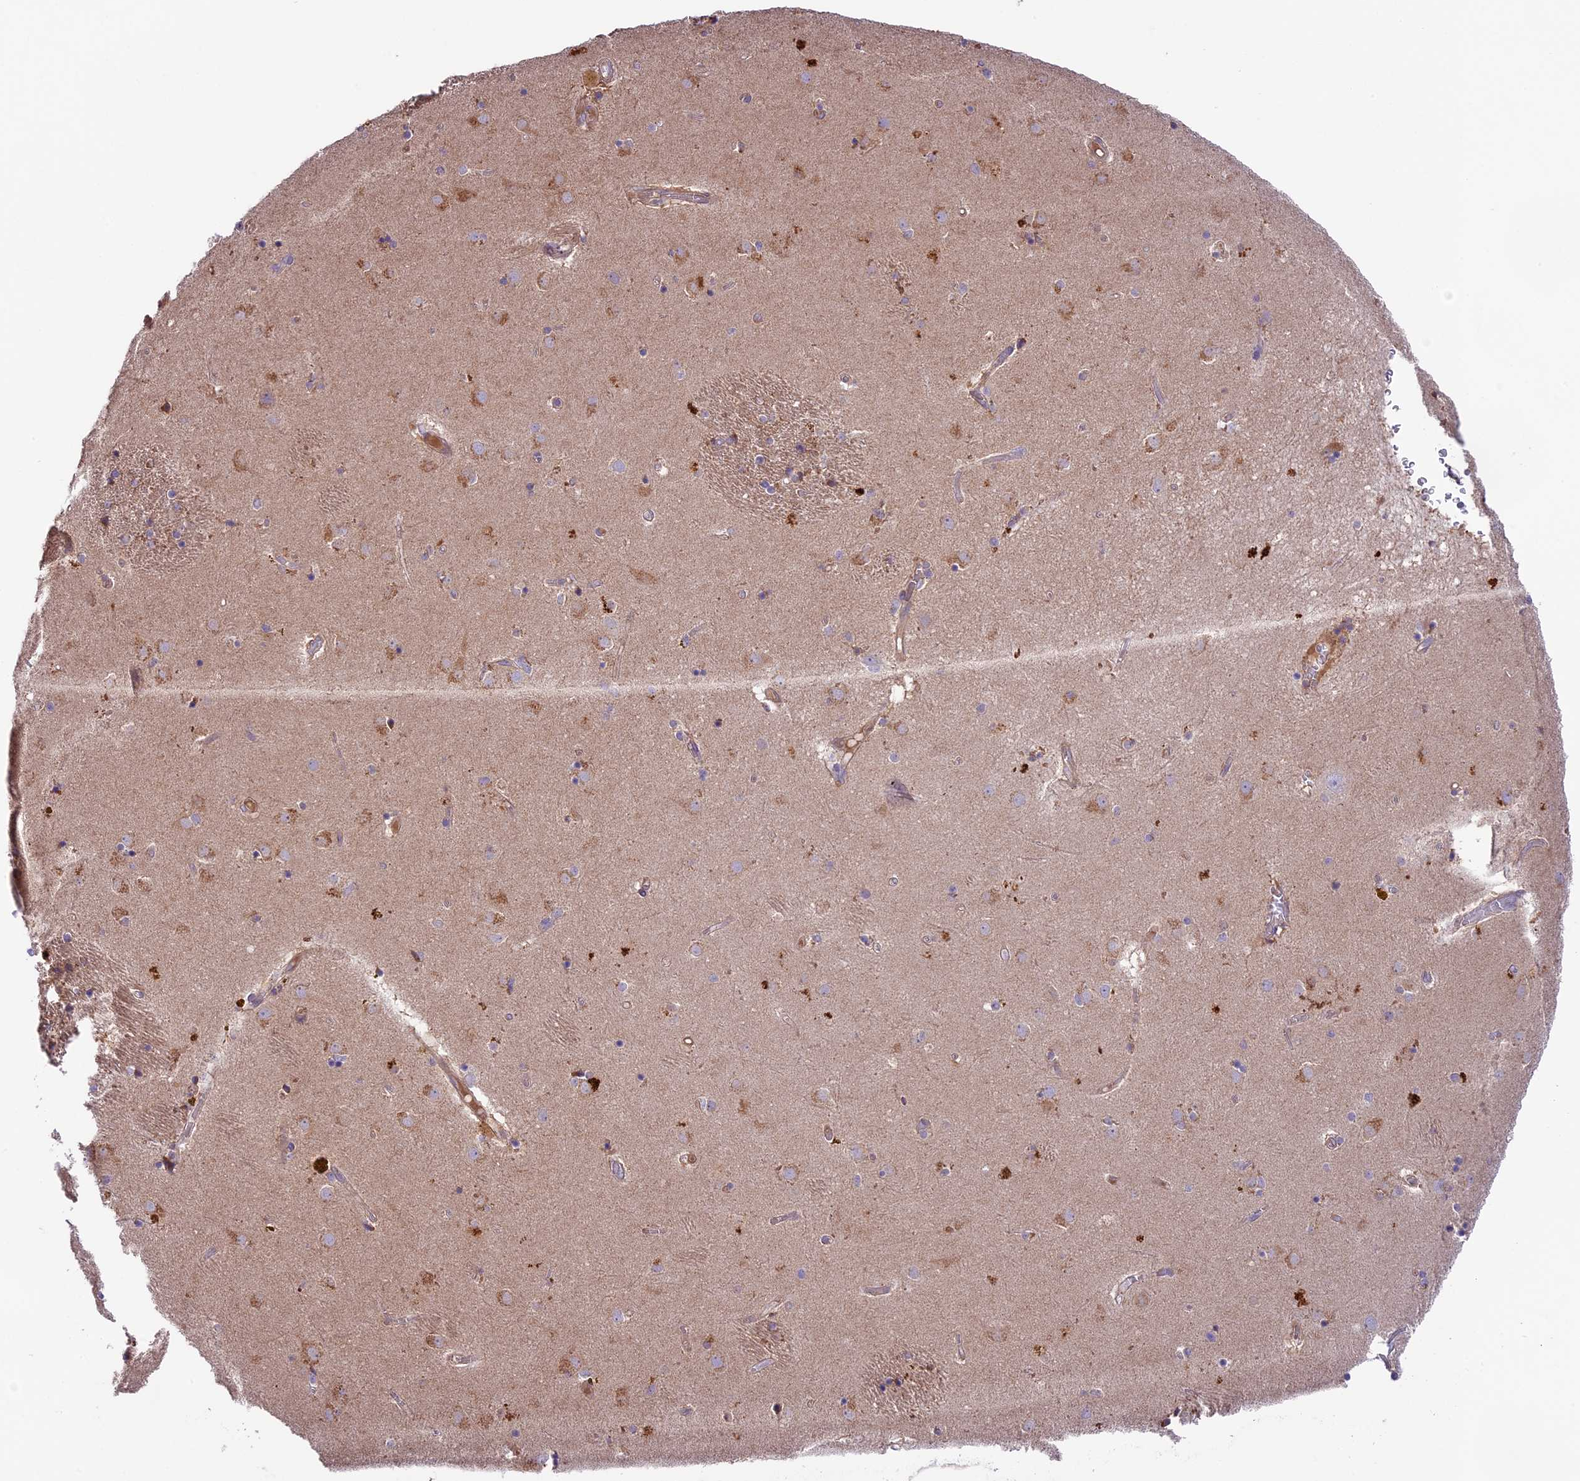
{"staining": {"intensity": "moderate", "quantity": "<25%", "location": "cytoplasmic/membranous"}, "tissue": "caudate", "cell_type": "Glial cells", "image_type": "normal", "snomed": [{"axis": "morphology", "description": "Normal tissue, NOS"}, {"axis": "topography", "description": "Lateral ventricle wall"}], "caption": "Caudate stained with DAB (3,3'-diaminobenzidine) immunohistochemistry exhibits low levels of moderate cytoplasmic/membranous staining in about <25% of glial cells. The staining is performed using DAB brown chromogen to label protein expression. The nuclei are counter-stained blue using hematoxylin.", "gene": "COG8", "patient": {"sex": "male", "age": 70}}